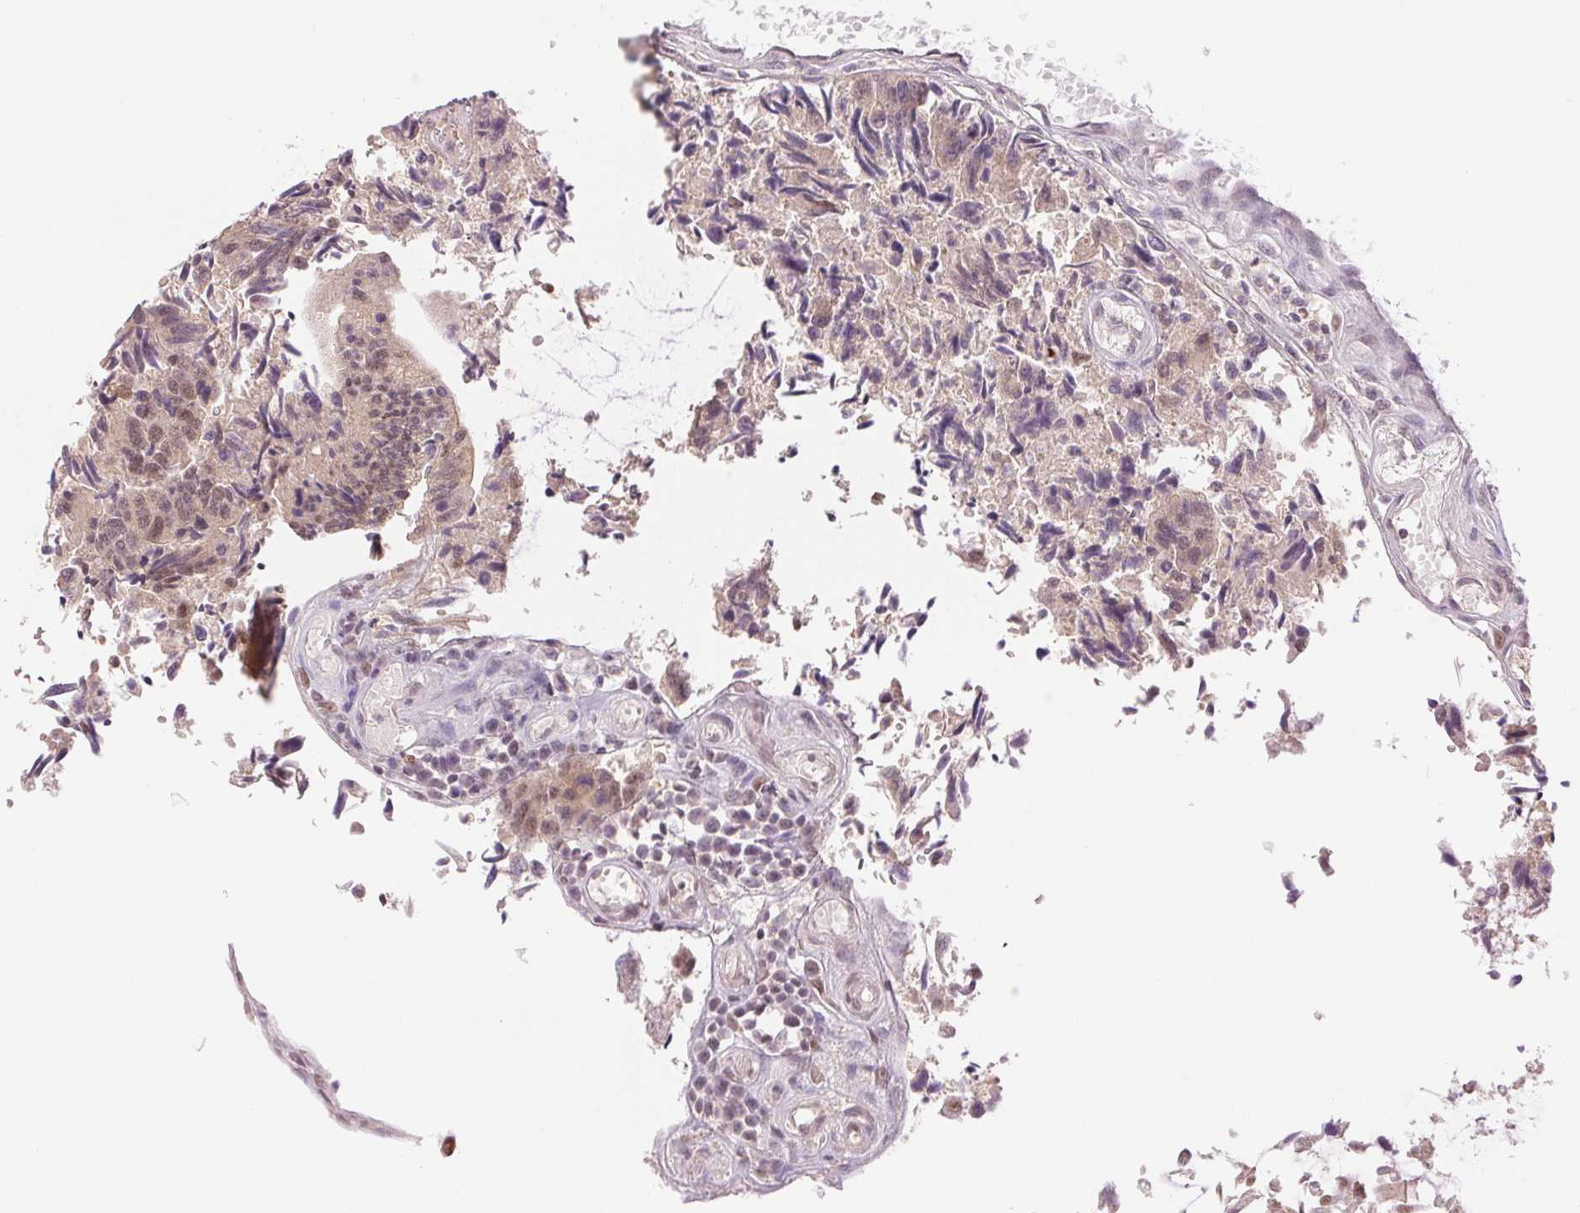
{"staining": {"intensity": "moderate", "quantity": ">75%", "location": "nuclear"}, "tissue": "colorectal cancer", "cell_type": "Tumor cells", "image_type": "cancer", "snomed": [{"axis": "morphology", "description": "Adenocarcinoma, NOS"}, {"axis": "topography", "description": "Colon"}], "caption": "Colorectal cancer stained for a protein exhibits moderate nuclear positivity in tumor cells.", "gene": "RPRD1B", "patient": {"sex": "female", "age": 67}}